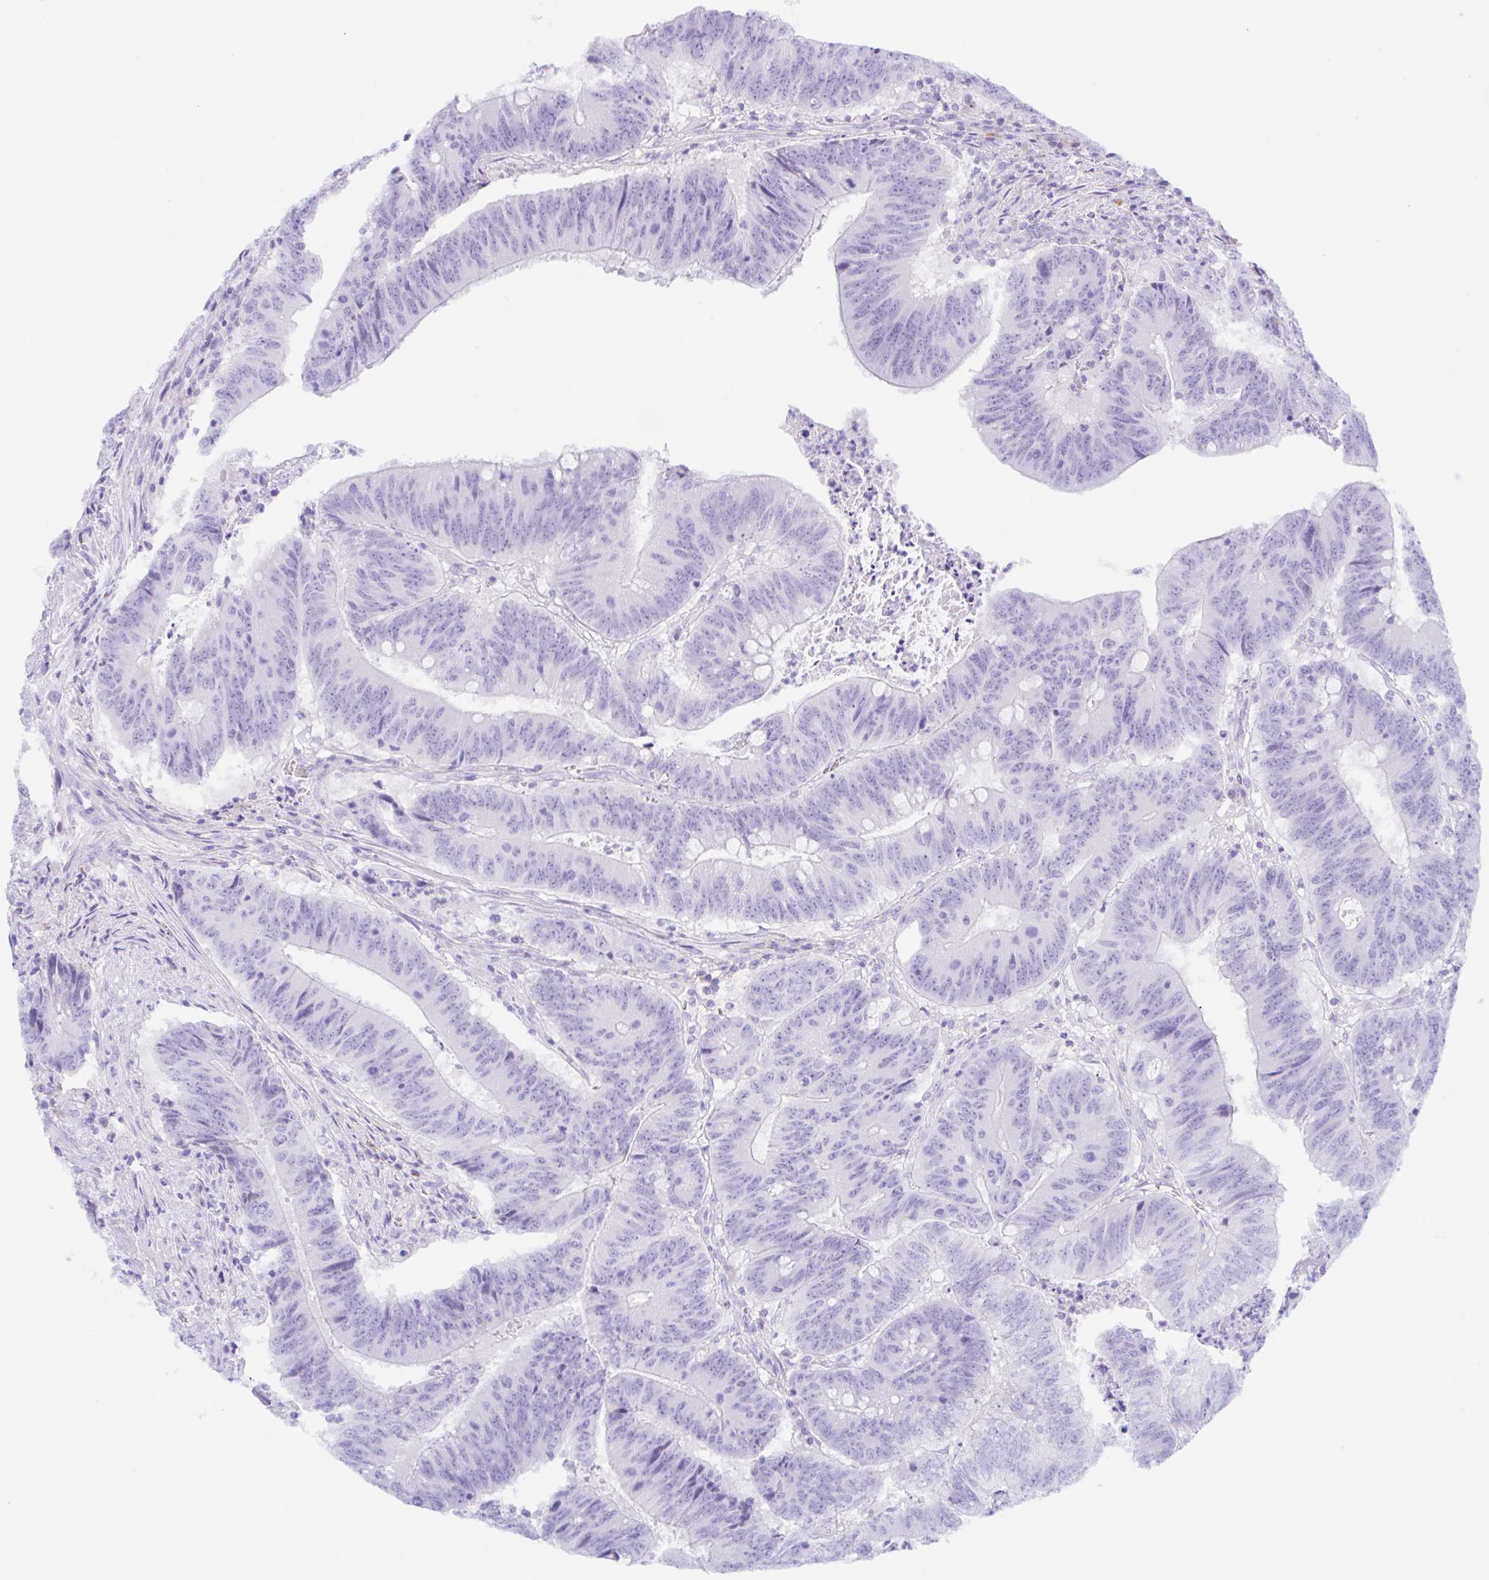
{"staining": {"intensity": "negative", "quantity": "none", "location": "none"}, "tissue": "colorectal cancer", "cell_type": "Tumor cells", "image_type": "cancer", "snomed": [{"axis": "morphology", "description": "Adenocarcinoma, NOS"}, {"axis": "topography", "description": "Colon"}], "caption": "Immunohistochemistry histopathology image of neoplastic tissue: colorectal cancer stained with DAB displays no significant protein positivity in tumor cells. Brightfield microscopy of immunohistochemistry (IHC) stained with DAB (brown) and hematoxylin (blue), captured at high magnification.", "gene": "ANKRD9", "patient": {"sex": "female", "age": 87}}